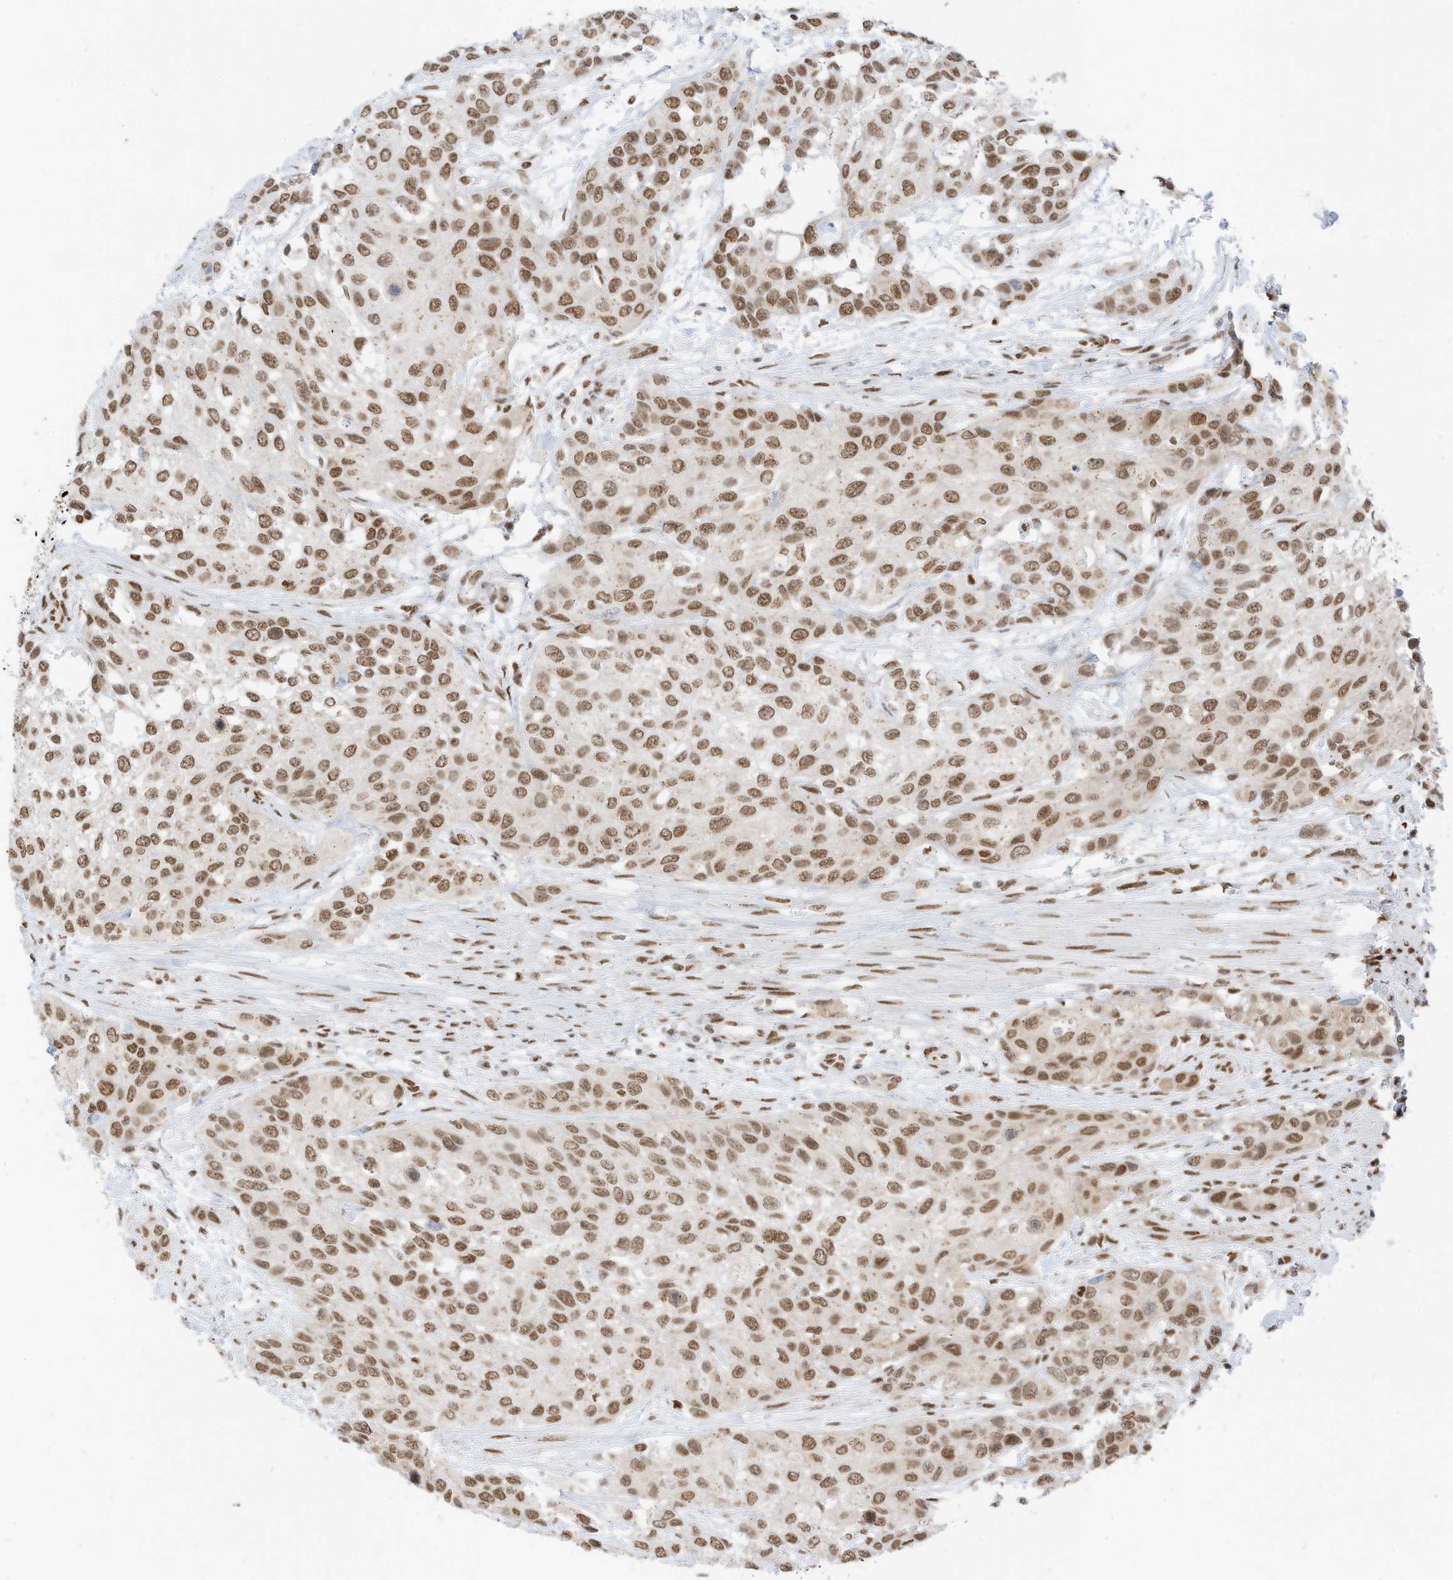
{"staining": {"intensity": "moderate", "quantity": ">75%", "location": "nuclear"}, "tissue": "urothelial cancer", "cell_type": "Tumor cells", "image_type": "cancer", "snomed": [{"axis": "morphology", "description": "Normal tissue, NOS"}, {"axis": "morphology", "description": "Urothelial carcinoma, High grade"}, {"axis": "topography", "description": "Vascular tissue"}, {"axis": "topography", "description": "Urinary bladder"}], "caption": "A photomicrograph showing moderate nuclear staining in approximately >75% of tumor cells in high-grade urothelial carcinoma, as visualized by brown immunohistochemical staining.", "gene": "SMARCA2", "patient": {"sex": "female", "age": 56}}